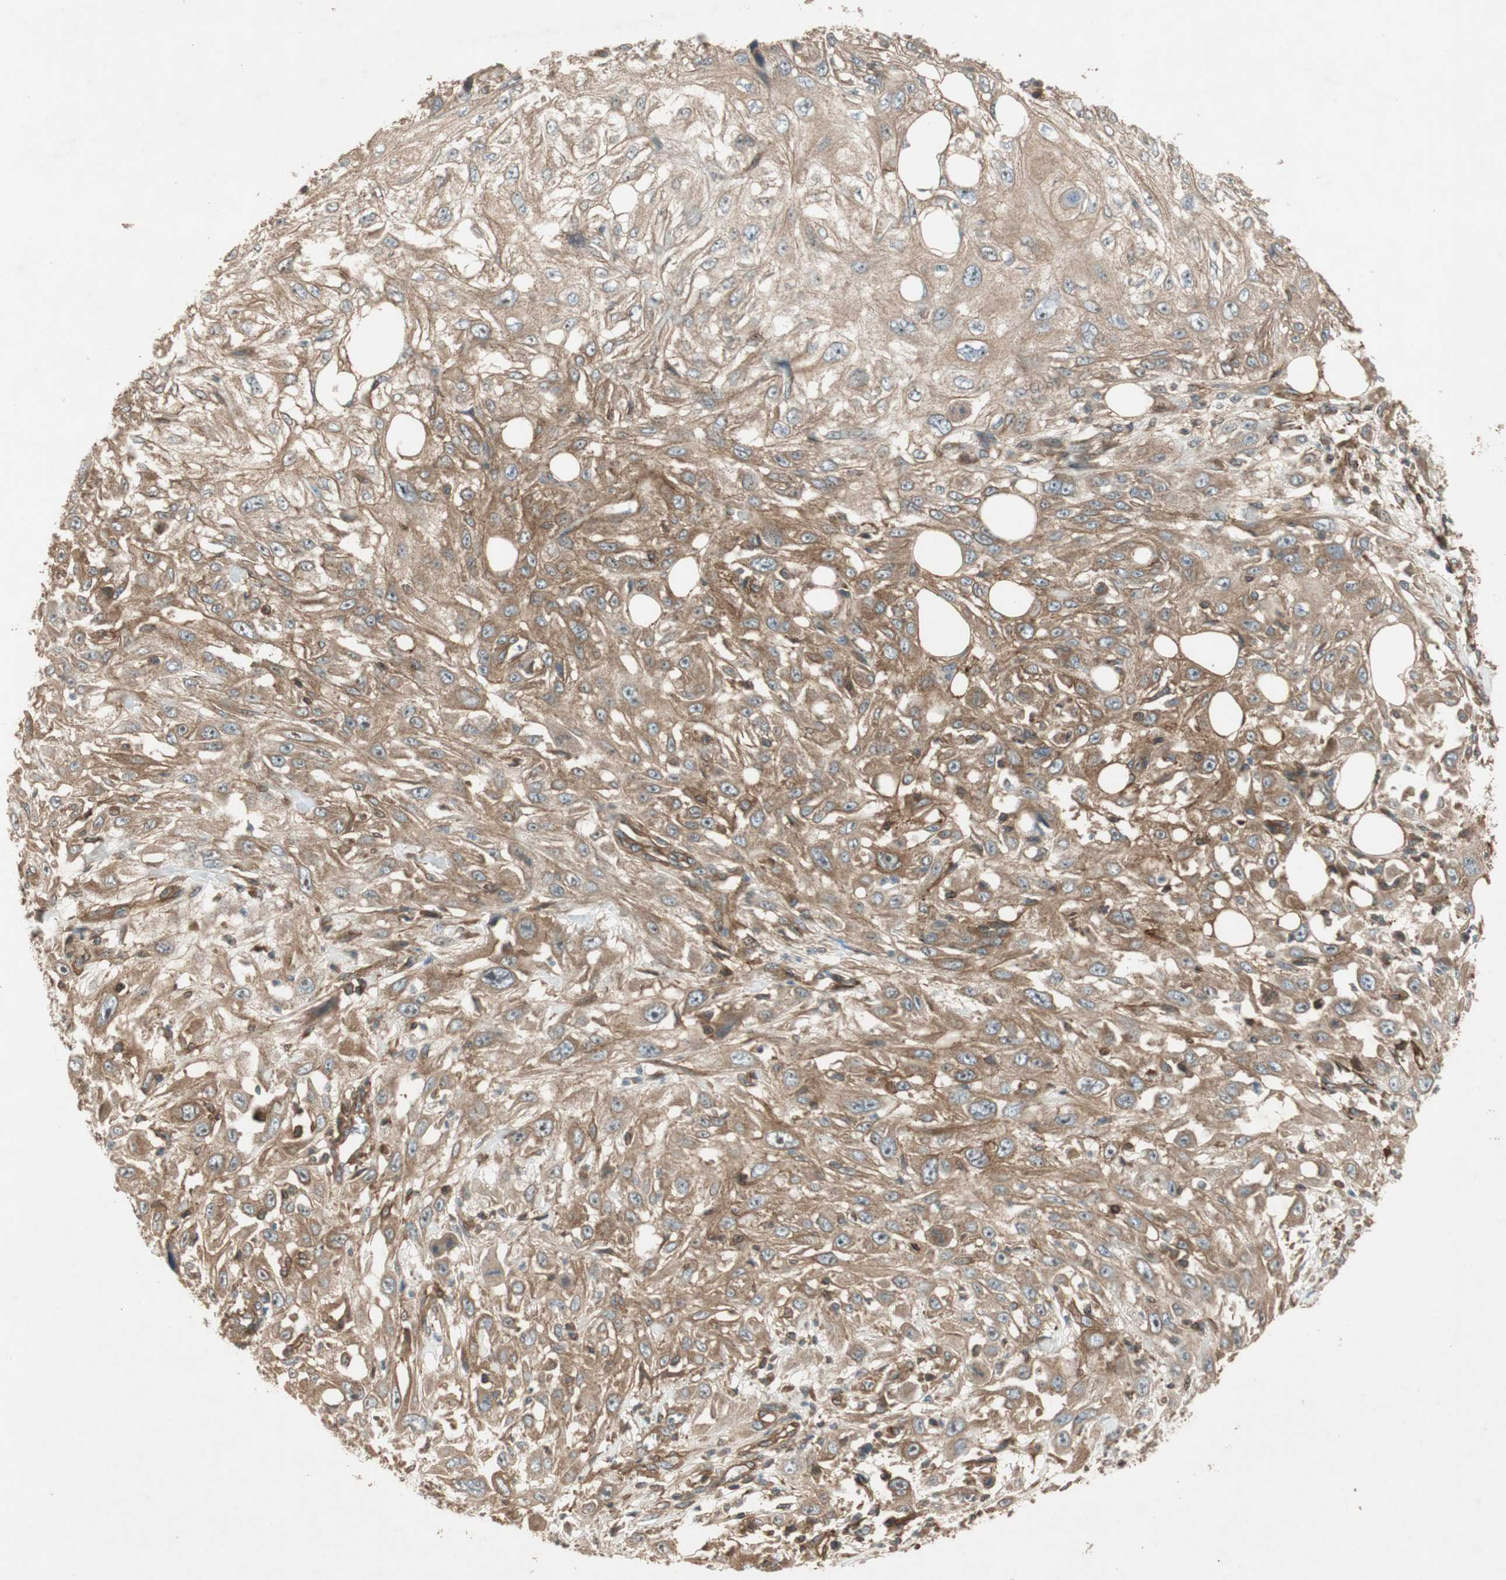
{"staining": {"intensity": "moderate", "quantity": ">75%", "location": "cytoplasmic/membranous"}, "tissue": "skin cancer", "cell_type": "Tumor cells", "image_type": "cancer", "snomed": [{"axis": "morphology", "description": "Squamous cell carcinoma, NOS"}, {"axis": "topography", "description": "Skin"}], "caption": "High-power microscopy captured an immunohistochemistry (IHC) histopathology image of squamous cell carcinoma (skin), revealing moderate cytoplasmic/membranous expression in approximately >75% of tumor cells.", "gene": "BTN3A3", "patient": {"sex": "male", "age": 75}}